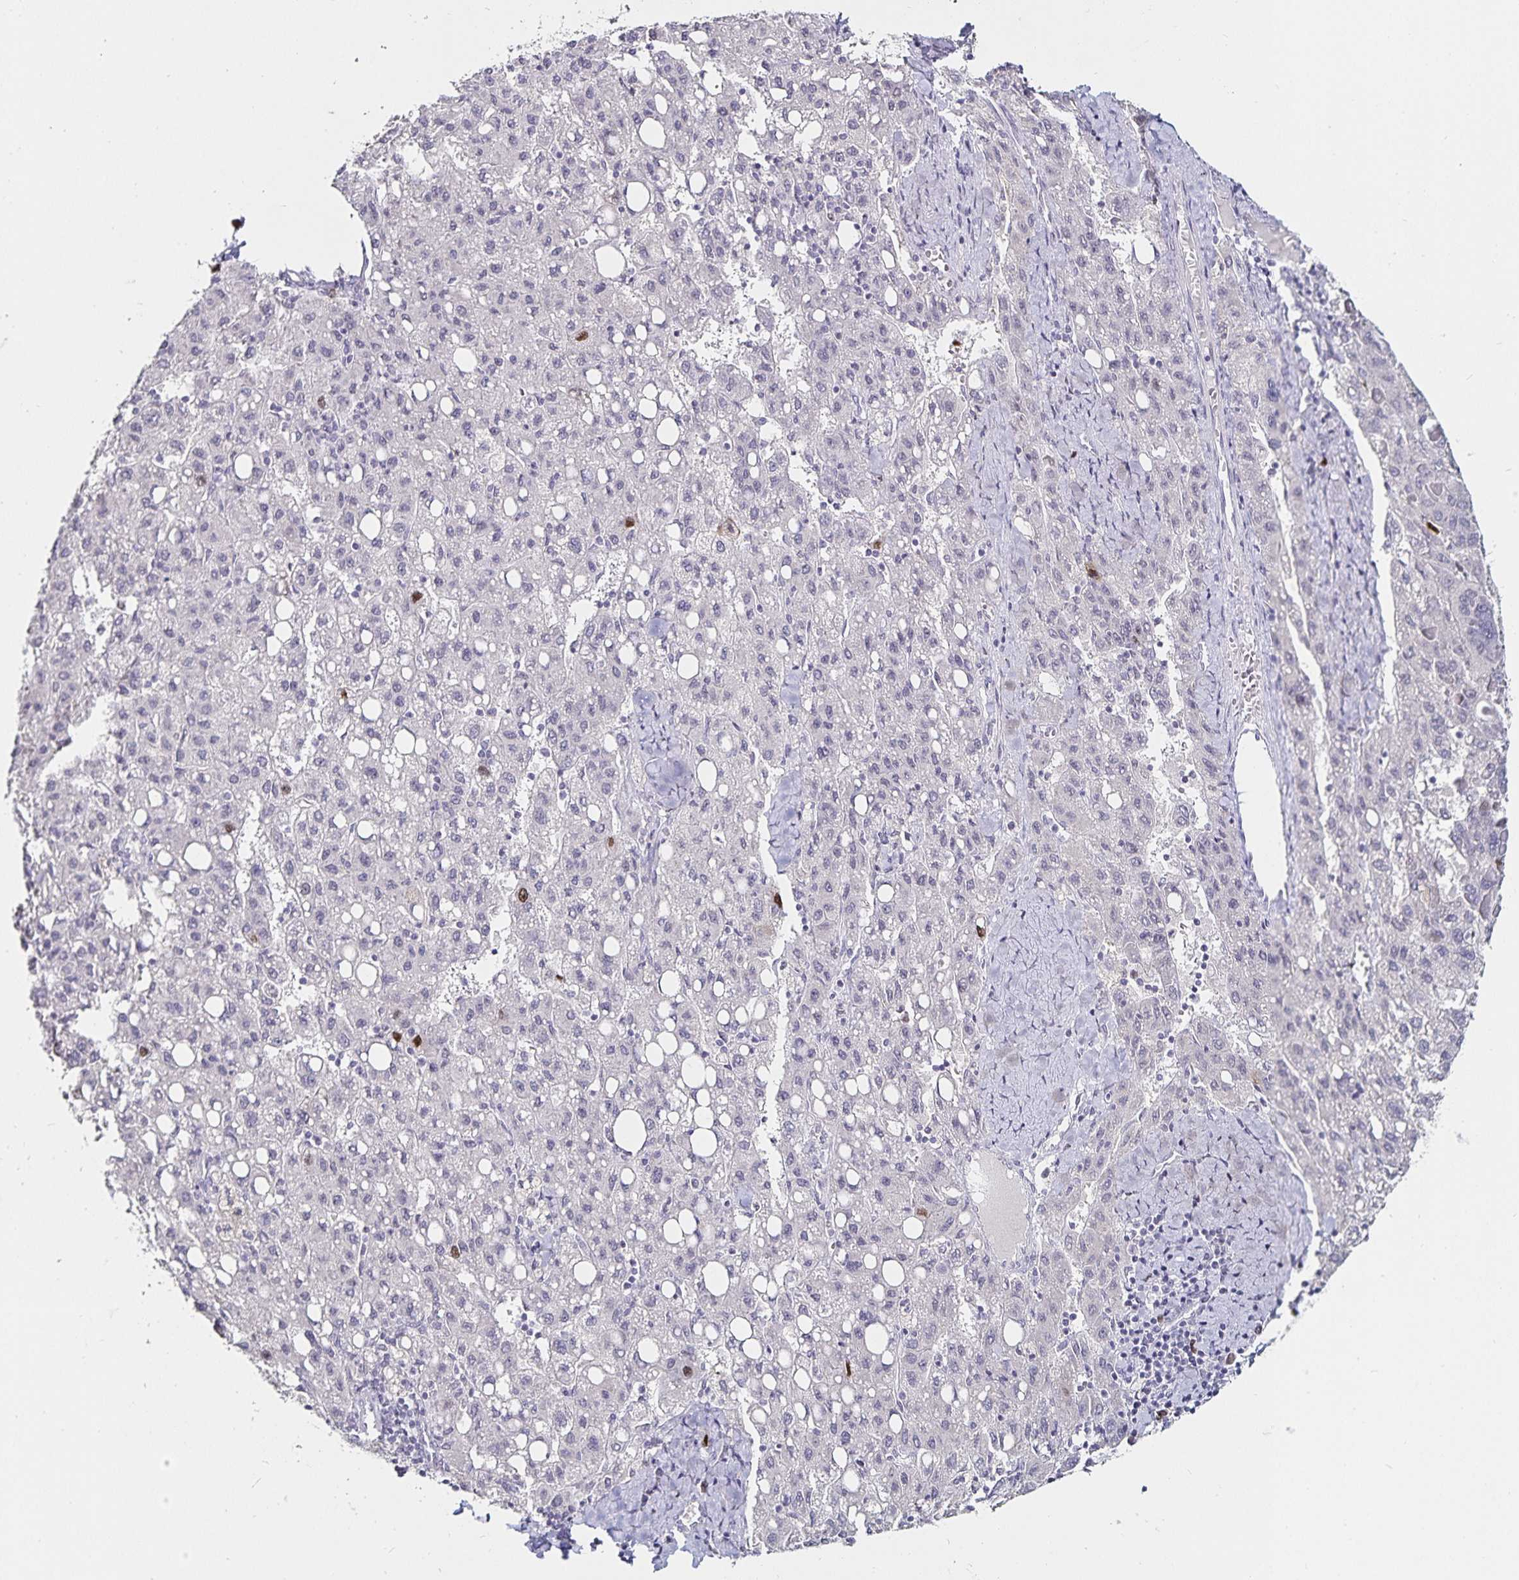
{"staining": {"intensity": "strong", "quantity": "<25%", "location": "nuclear"}, "tissue": "liver cancer", "cell_type": "Tumor cells", "image_type": "cancer", "snomed": [{"axis": "morphology", "description": "Carcinoma, Hepatocellular, NOS"}, {"axis": "topography", "description": "Liver"}], "caption": "This micrograph displays immunohistochemistry staining of human liver hepatocellular carcinoma, with medium strong nuclear staining in approximately <25% of tumor cells.", "gene": "ANLN", "patient": {"sex": "female", "age": 82}}